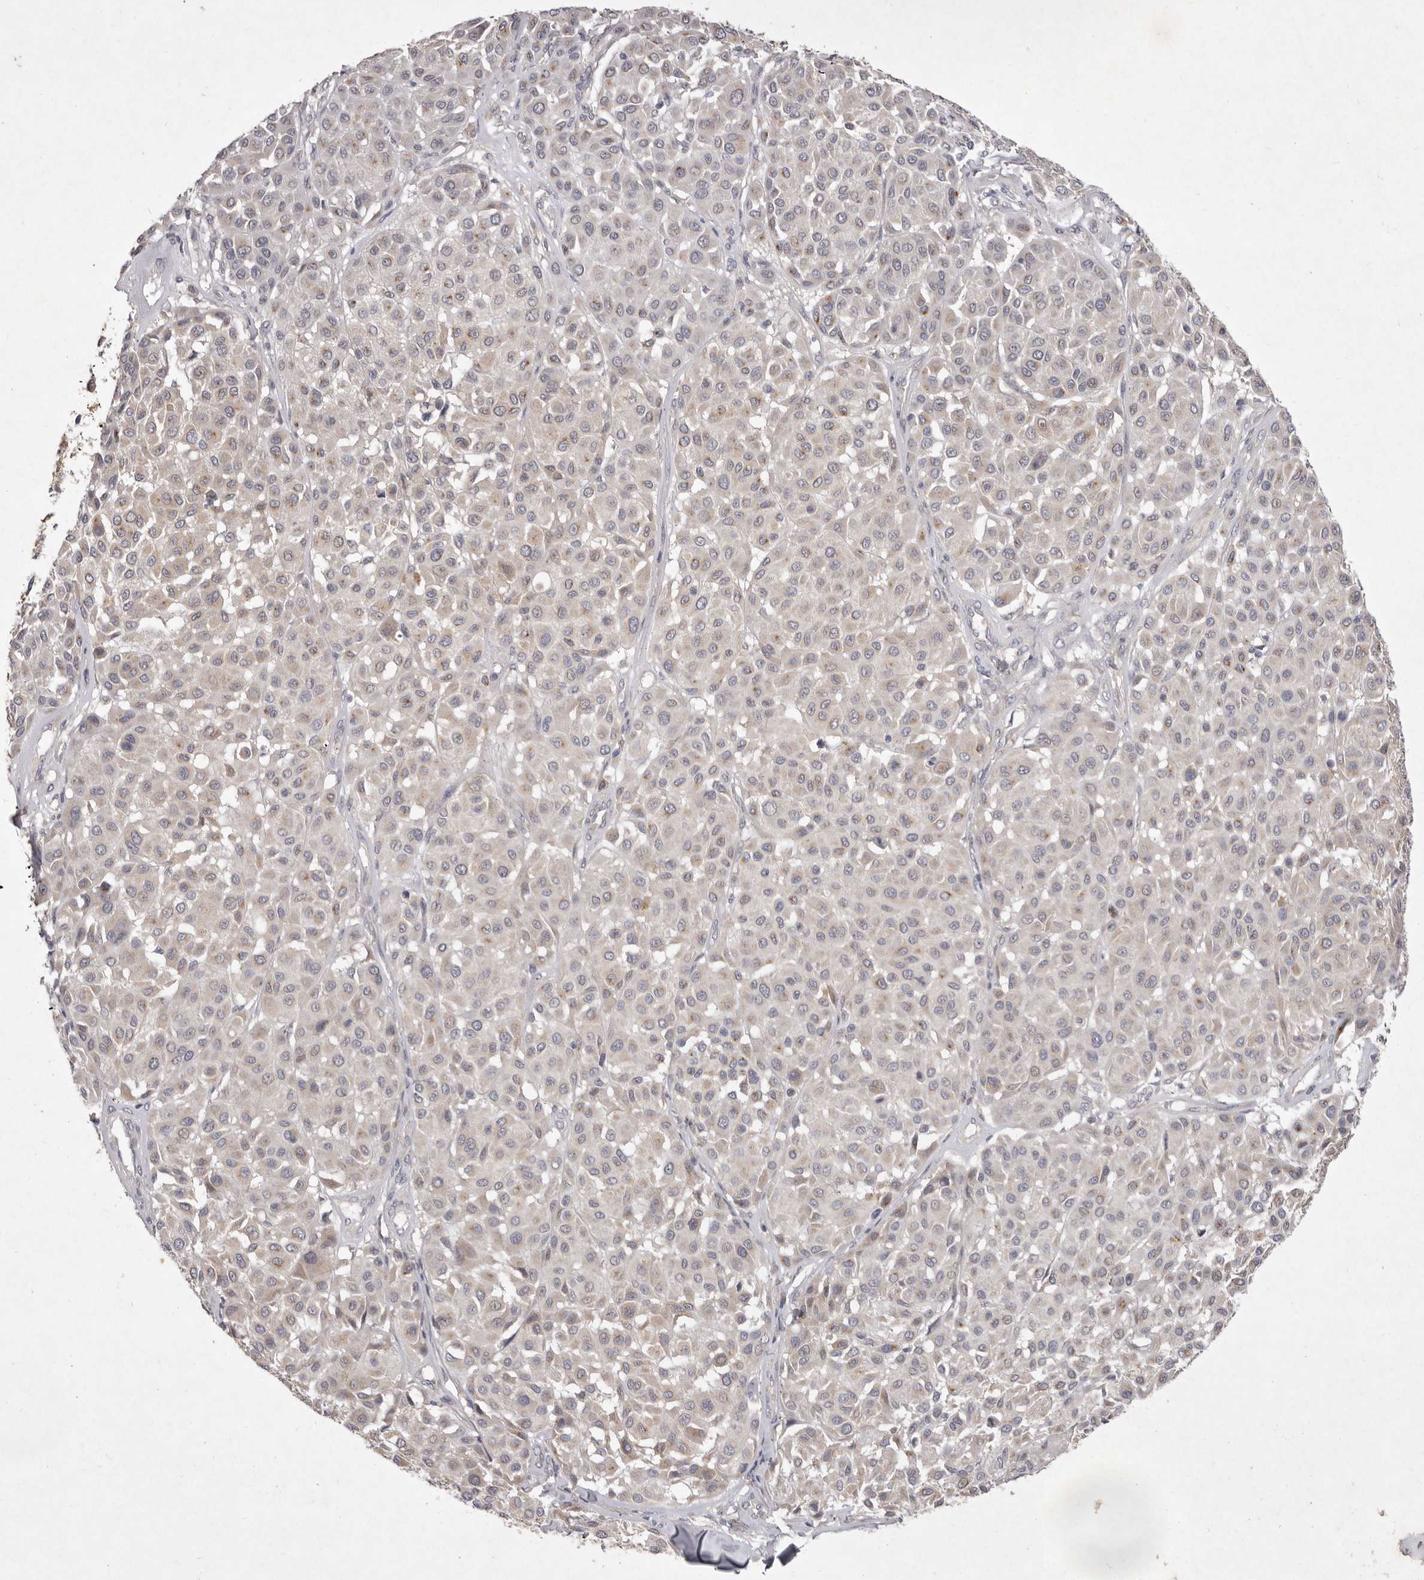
{"staining": {"intensity": "weak", "quantity": ">75%", "location": "cytoplasmic/membranous"}, "tissue": "melanoma", "cell_type": "Tumor cells", "image_type": "cancer", "snomed": [{"axis": "morphology", "description": "Malignant melanoma, Metastatic site"}, {"axis": "topography", "description": "Soft tissue"}], "caption": "Weak cytoplasmic/membranous protein staining is appreciated in approximately >75% of tumor cells in malignant melanoma (metastatic site).", "gene": "P2RX6", "patient": {"sex": "male", "age": 41}}